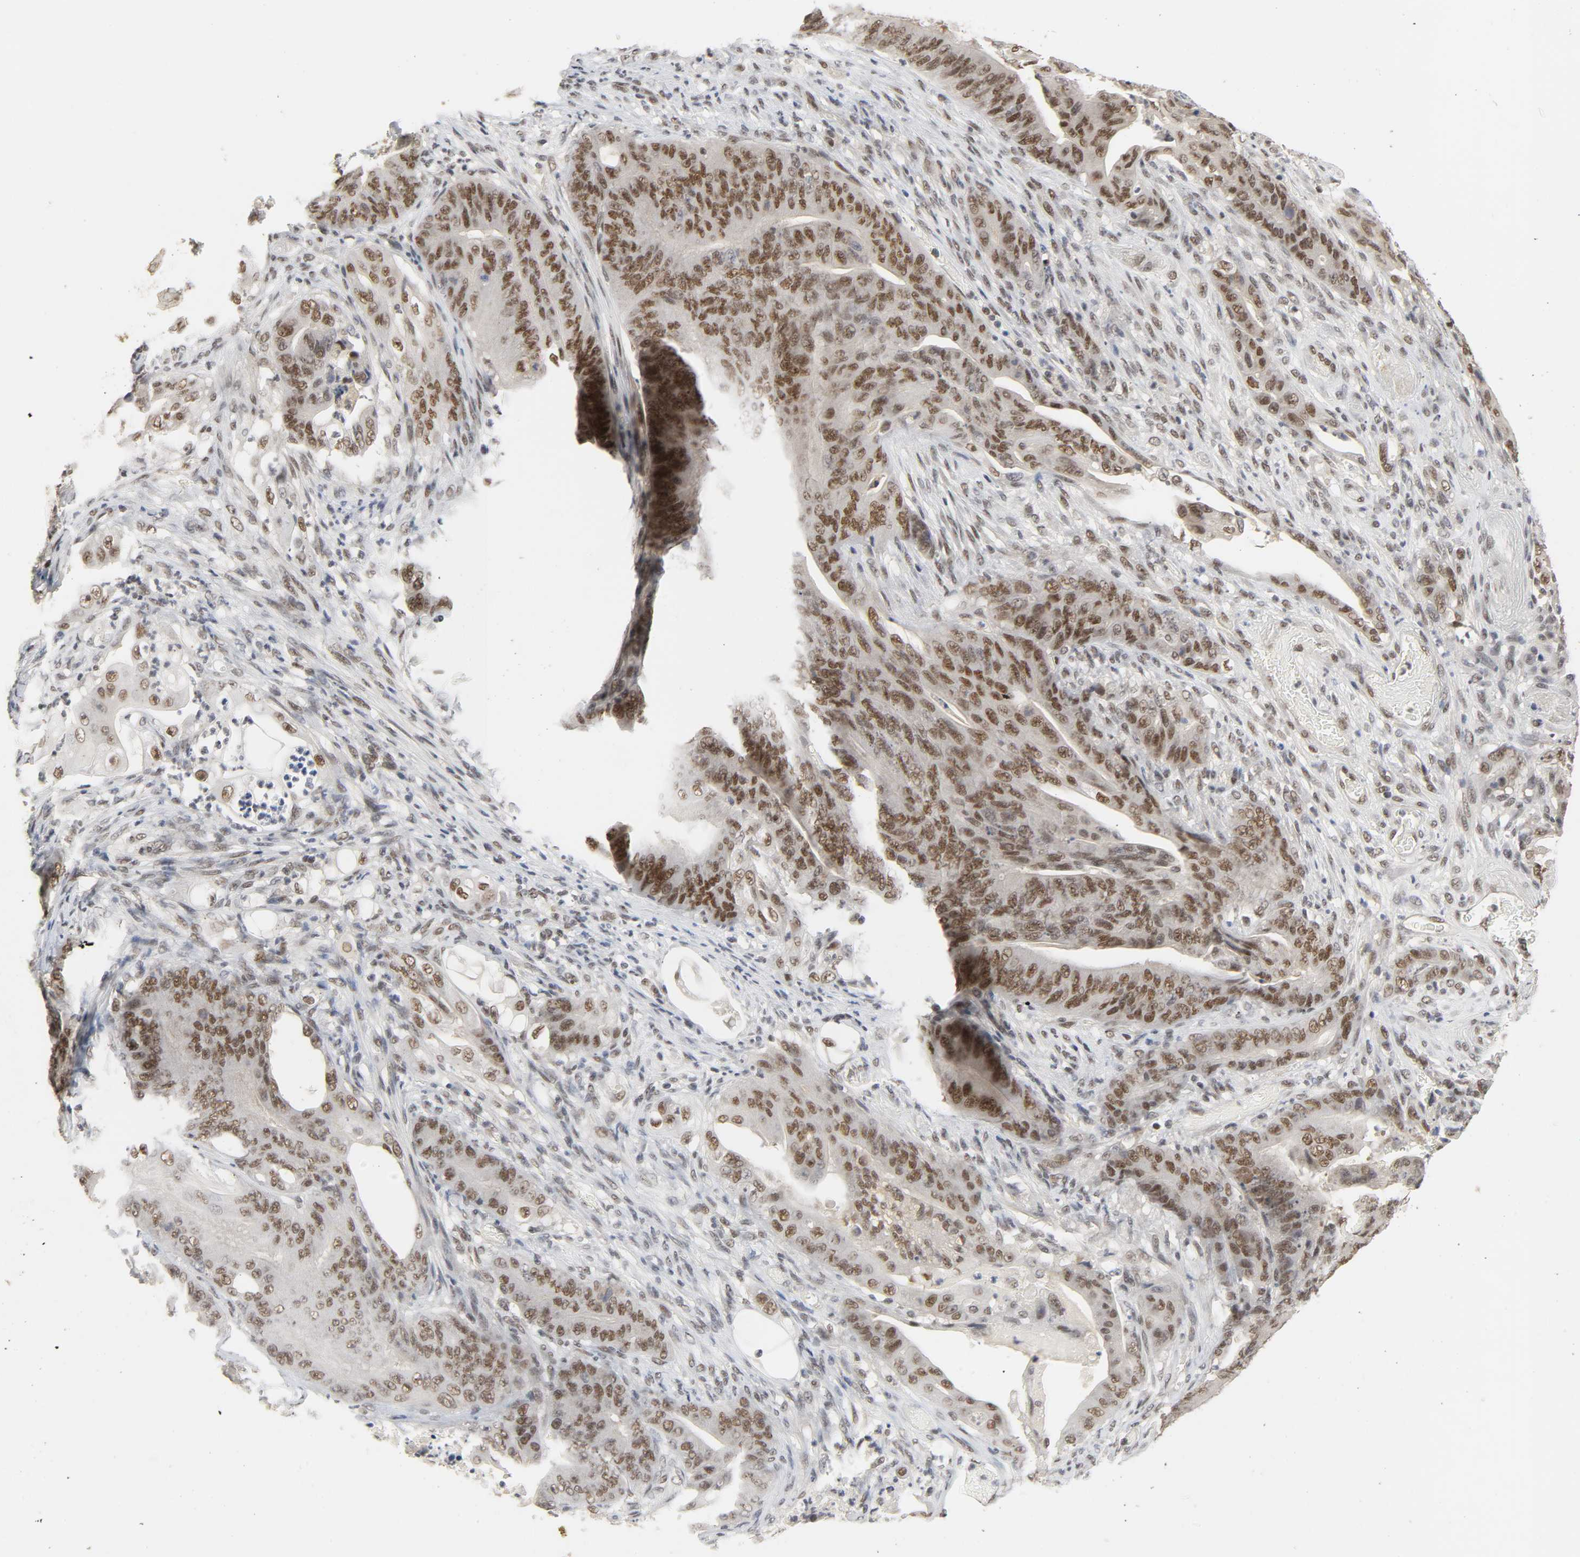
{"staining": {"intensity": "moderate", "quantity": ">75%", "location": "nuclear"}, "tissue": "stomach cancer", "cell_type": "Tumor cells", "image_type": "cancer", "snomed": [{"axis": "morphology", "description": "Adenocarcinoma, NOS"}, {"axis": "topography", "description": "Stomach"}], "caption": "High-magnification brightfield microscopy of adenocarcinoma (stomach) stained with DAB (3,3'-diaminobenzidine) (brown) and counterstained with hematoxylin (blue). tumor cells exhibit moderate nuclear positivity is present in about>75% of cells.", "gene": "NCOA6", "patient": {"sex": "female", "age": 73}}